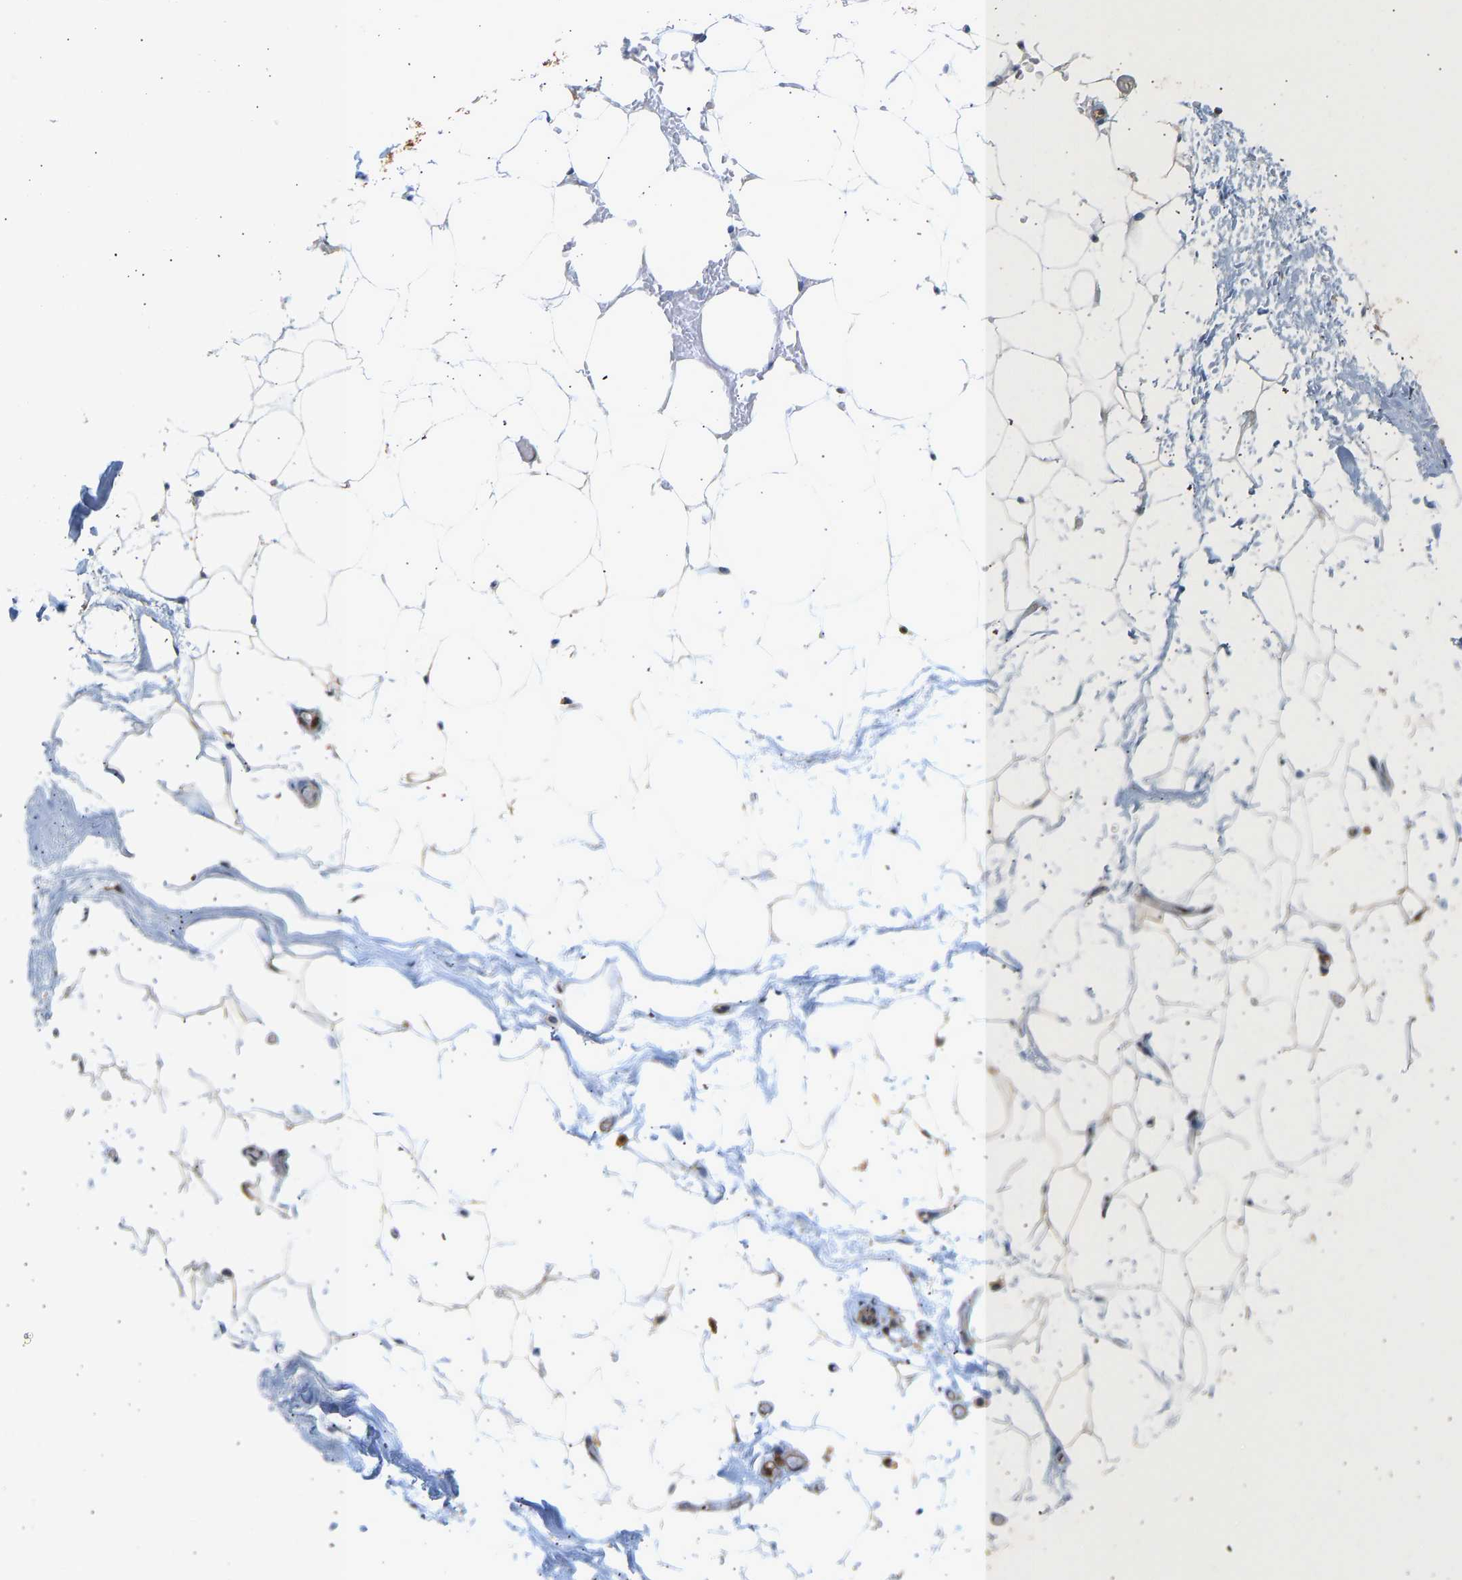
{"staining": {"intensity": "moderate", "quantity": ">75%", "location": "cytoplasmic/membranous"}, "tissue": "adipose tissue", "cell_type": "Adipocytes", "image_type": "normal", "snomed": [{"axis": "morphology", "description": "Normal tissue, NOS"}, {"axis": "topography", "description": "Breast"}, {"axis": "topography", "description": "Soft tissue"}], "caption": "Immunohistochemistry of unremarkable adipose tissue shows medium levels of moderate cytoplasmic/membranous positivity in about >75% of adipocytes. (Stains: DAB (3,3'-diaminobenzidine) in brown, nuclei in blue, Microscopy: brightfield microscopy at high magnification).", "gene": "ENO1", "patient": {"sex": "female", "age": 75}}